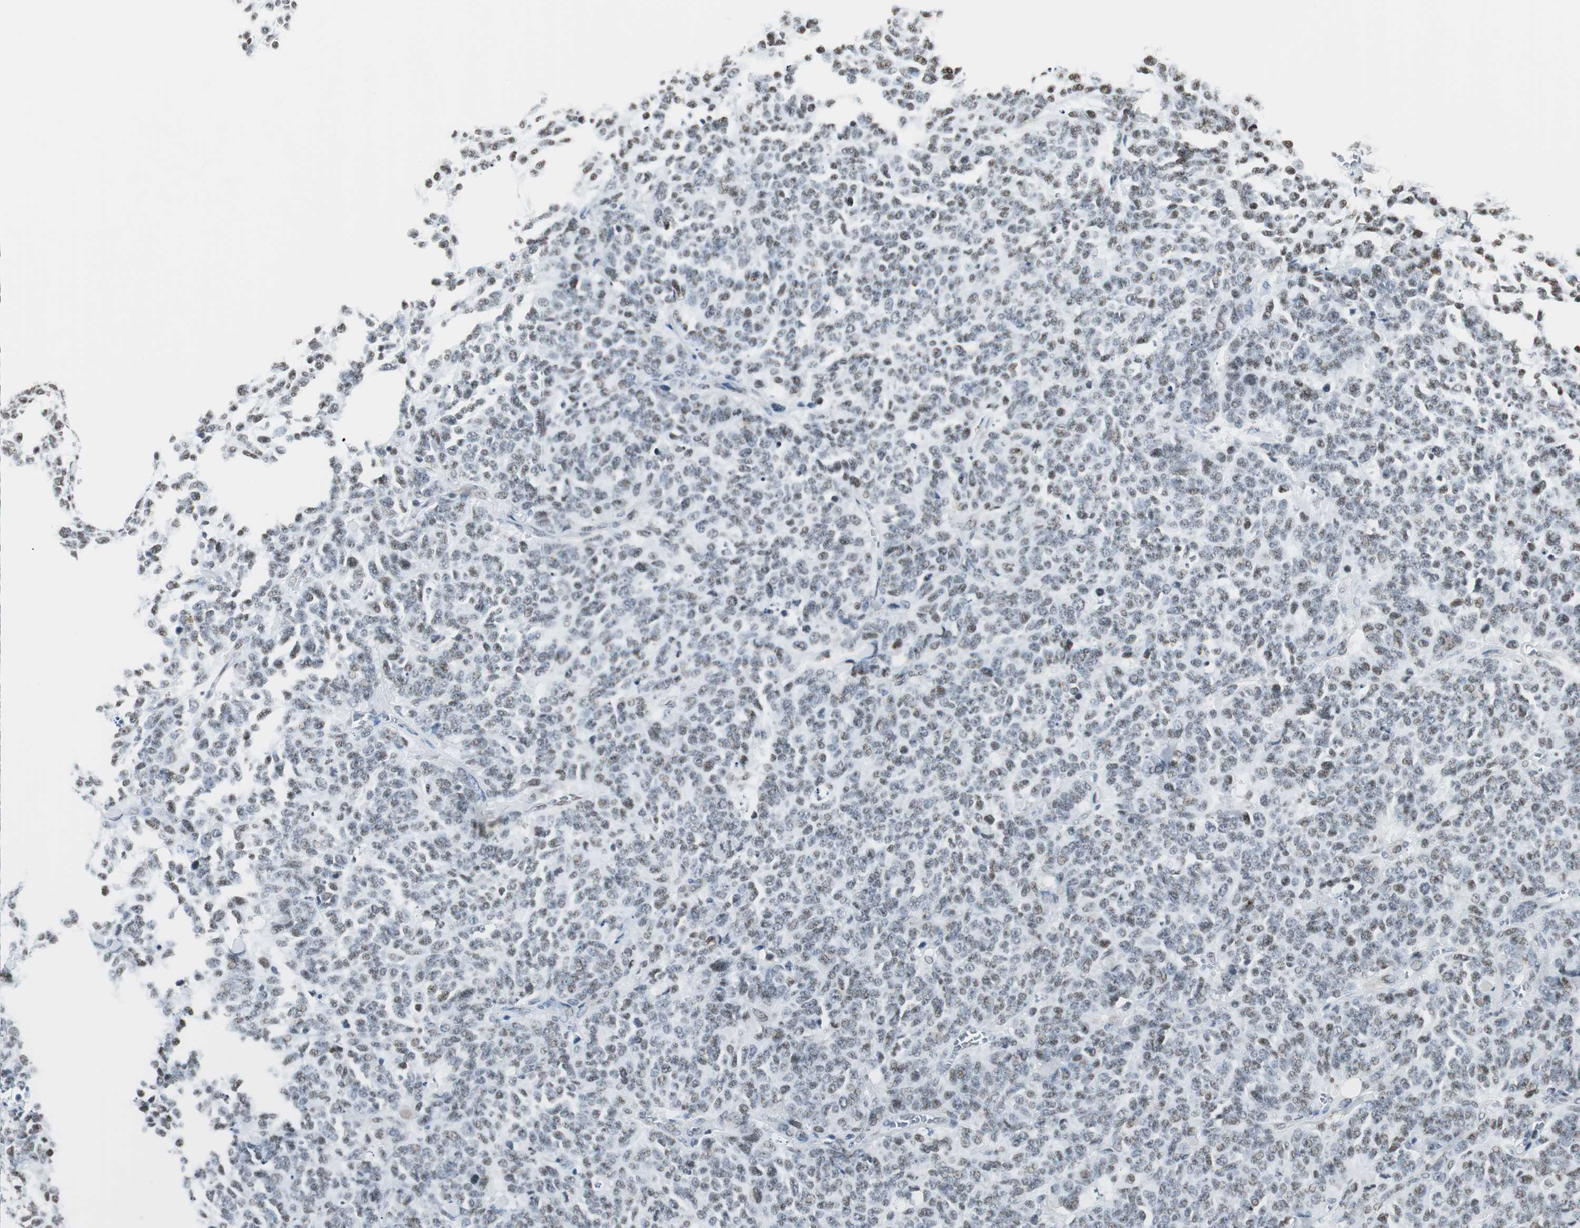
{"staining": {"intensity": "weak", "quantity": "25%-75%", "location": "nuclear"}, "tissue": "lung cancer", "cell_type": "Tumor cells", "image_type": "cancer", "snomed": [{"axis": "morphology", "description": "Neoplasm, malignant, NOS"}, {"axis": "topography", "description": "Lung"}], "caption": "A high-resolution photomicrograph shows IHC staining of neoplasm (malignant) (lung), which exhibits weak nuclear staining in approximately 25%-75% of tumor cells.", "gene": "RBBP4", "patient": {"sex": "female", "age": 58}}